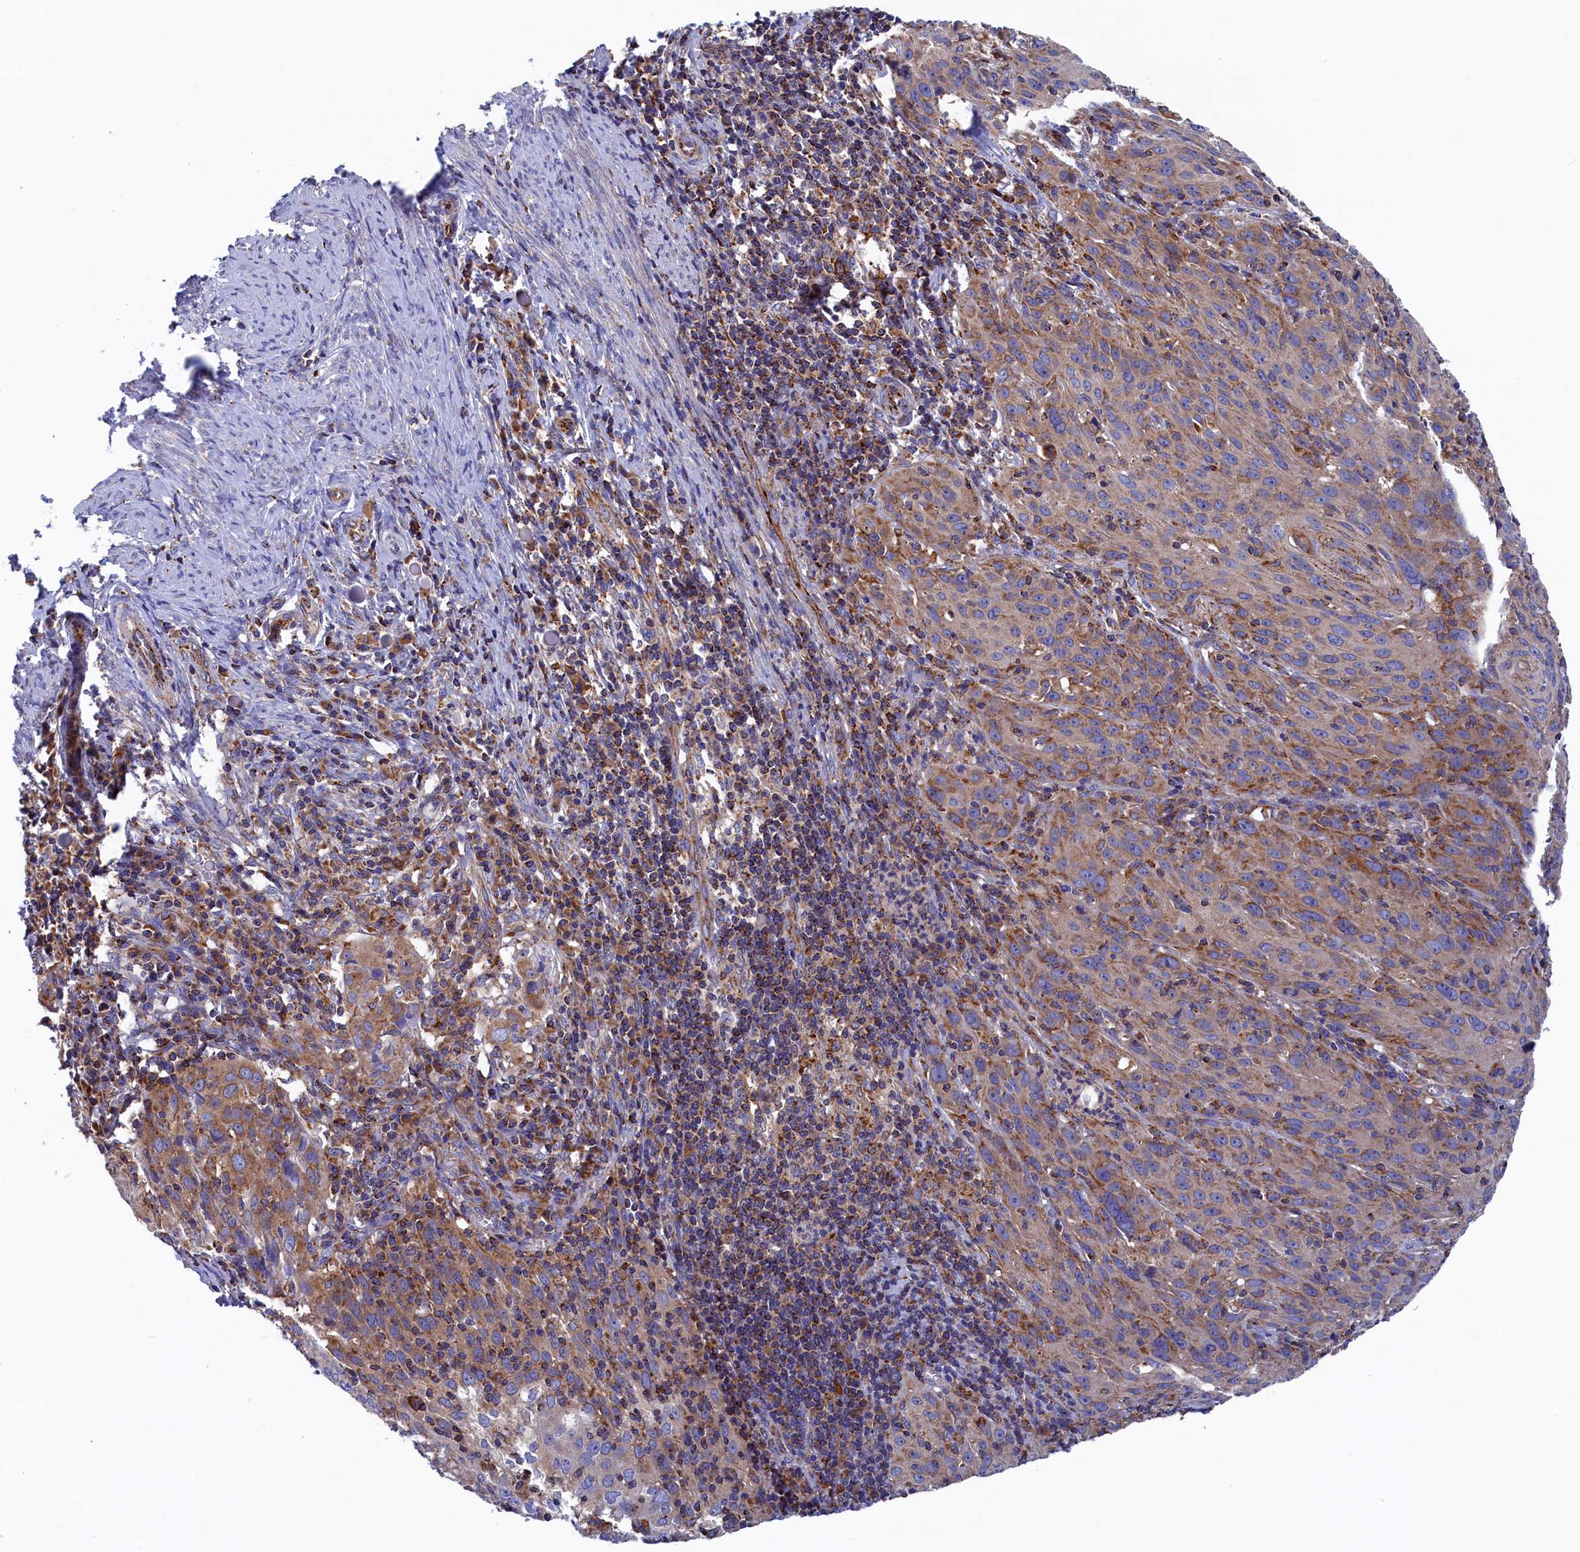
{"staining": {"intensity": "moderate", "quantity": "<25%", "location": "cytoplasmic/membranous"}, "tissue": "cervical cancer", "cell_type": "Tumor cells", "image_type": "cancer", "snomed": [{"axis": "morphology", "description": "Squamous cell carcinoma, NOS"}, {"axis": "topography", "description": "Cervix"}], "caption": "A brown stain highlights moderate cytoplasmic/membranous expression of a protein in squamous cell carcinoma (cervical) tumor cells.", "gene": "WDR83", "patient": {"sex": "female", "age": 50}}